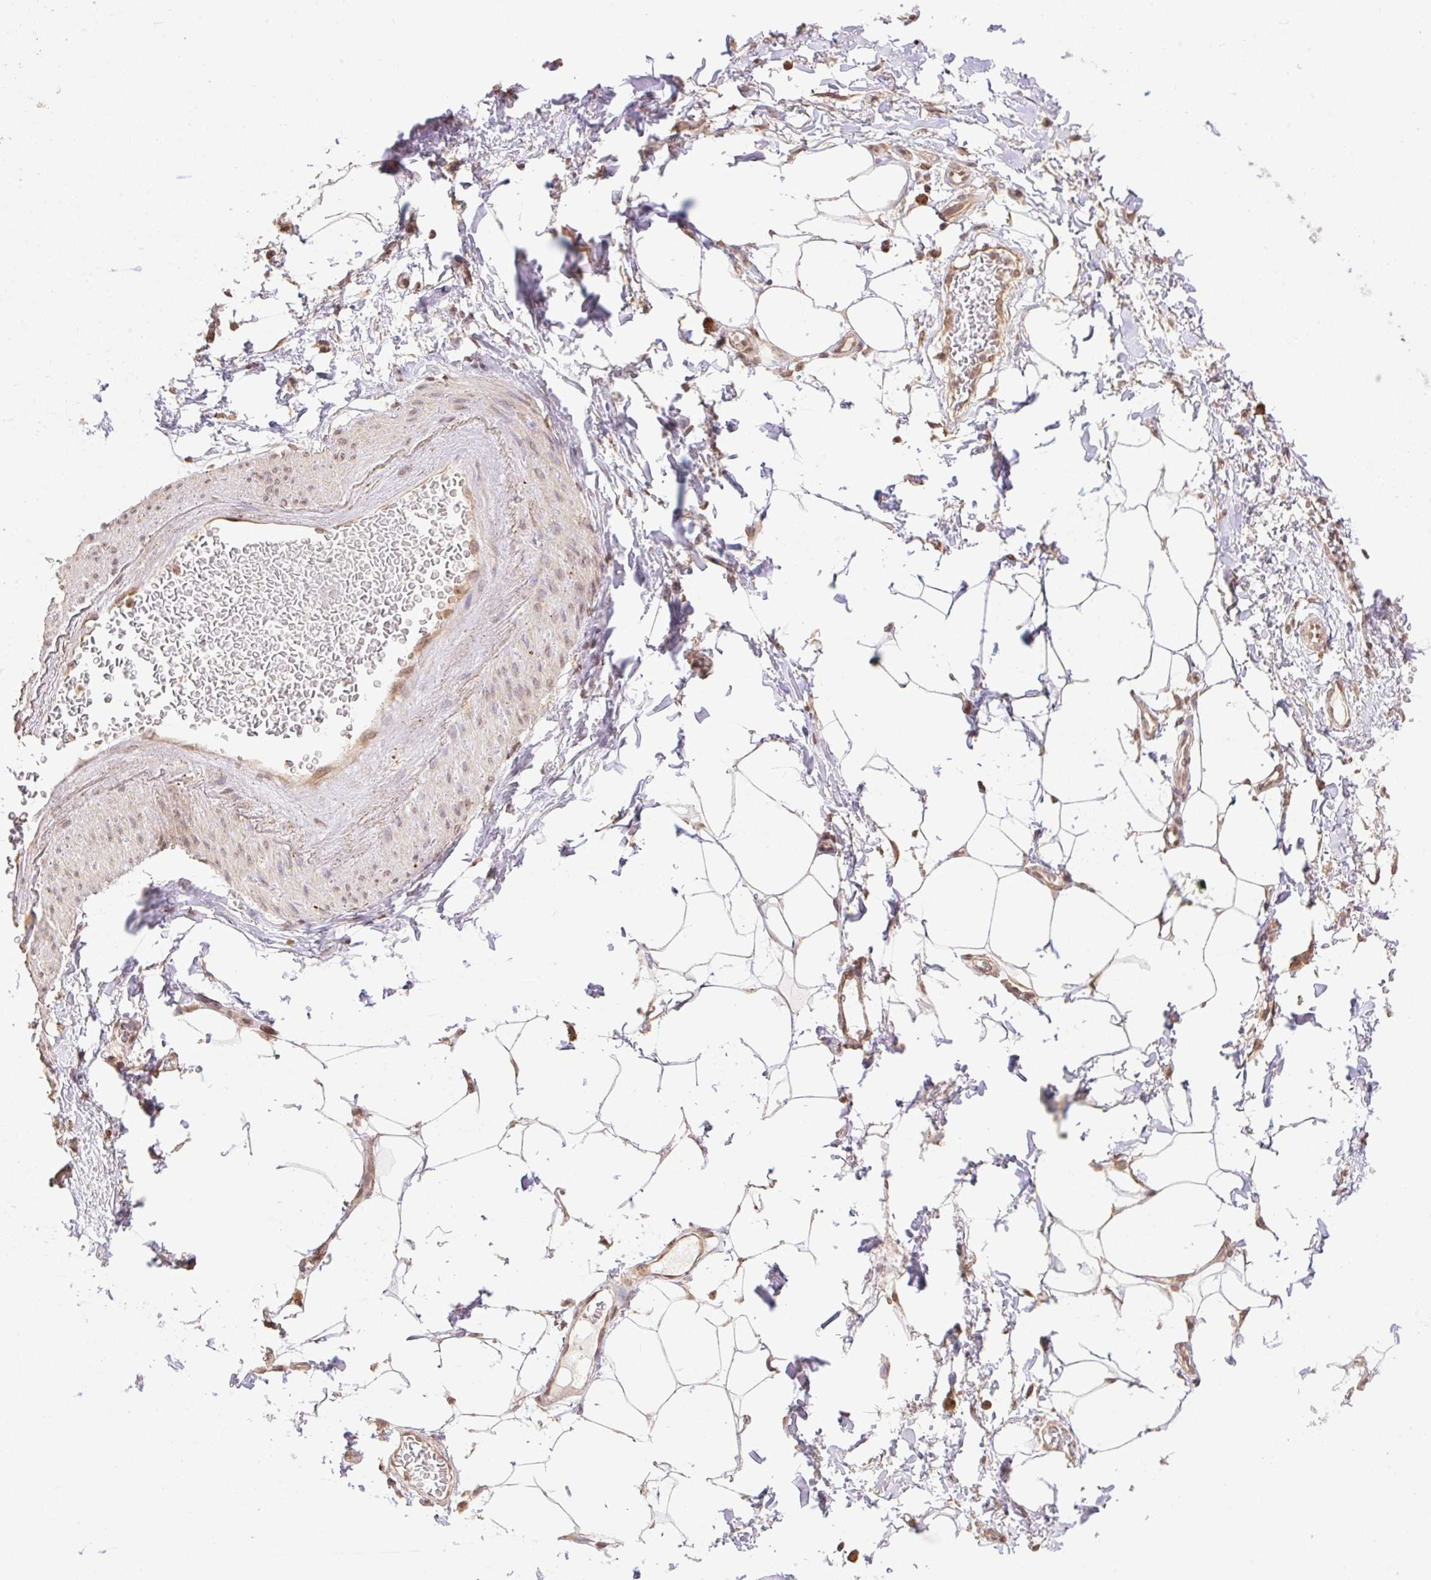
{"staining": {"intensity": "negative", "quantity": "none", "location": "none"}, "tissue": "adipose tissue", "cell_type": "Adipocytes", "image_type": "normal", "snomed": [{"axis": "morphology", "description": "Normal tissue, NOS"}, {"axis": "topography", "description": "Vagina"}, {"axis": "topography", "description": "Peripheral nerve tissue"}], "caption": "A high-resolution image shows immunohistochemistry (IHC) staining of benign adipose tissue, which reveals no significant positivity in adipocytes.", "gene": "VPS25", "patient": {"sex": "female", "age": 71}}